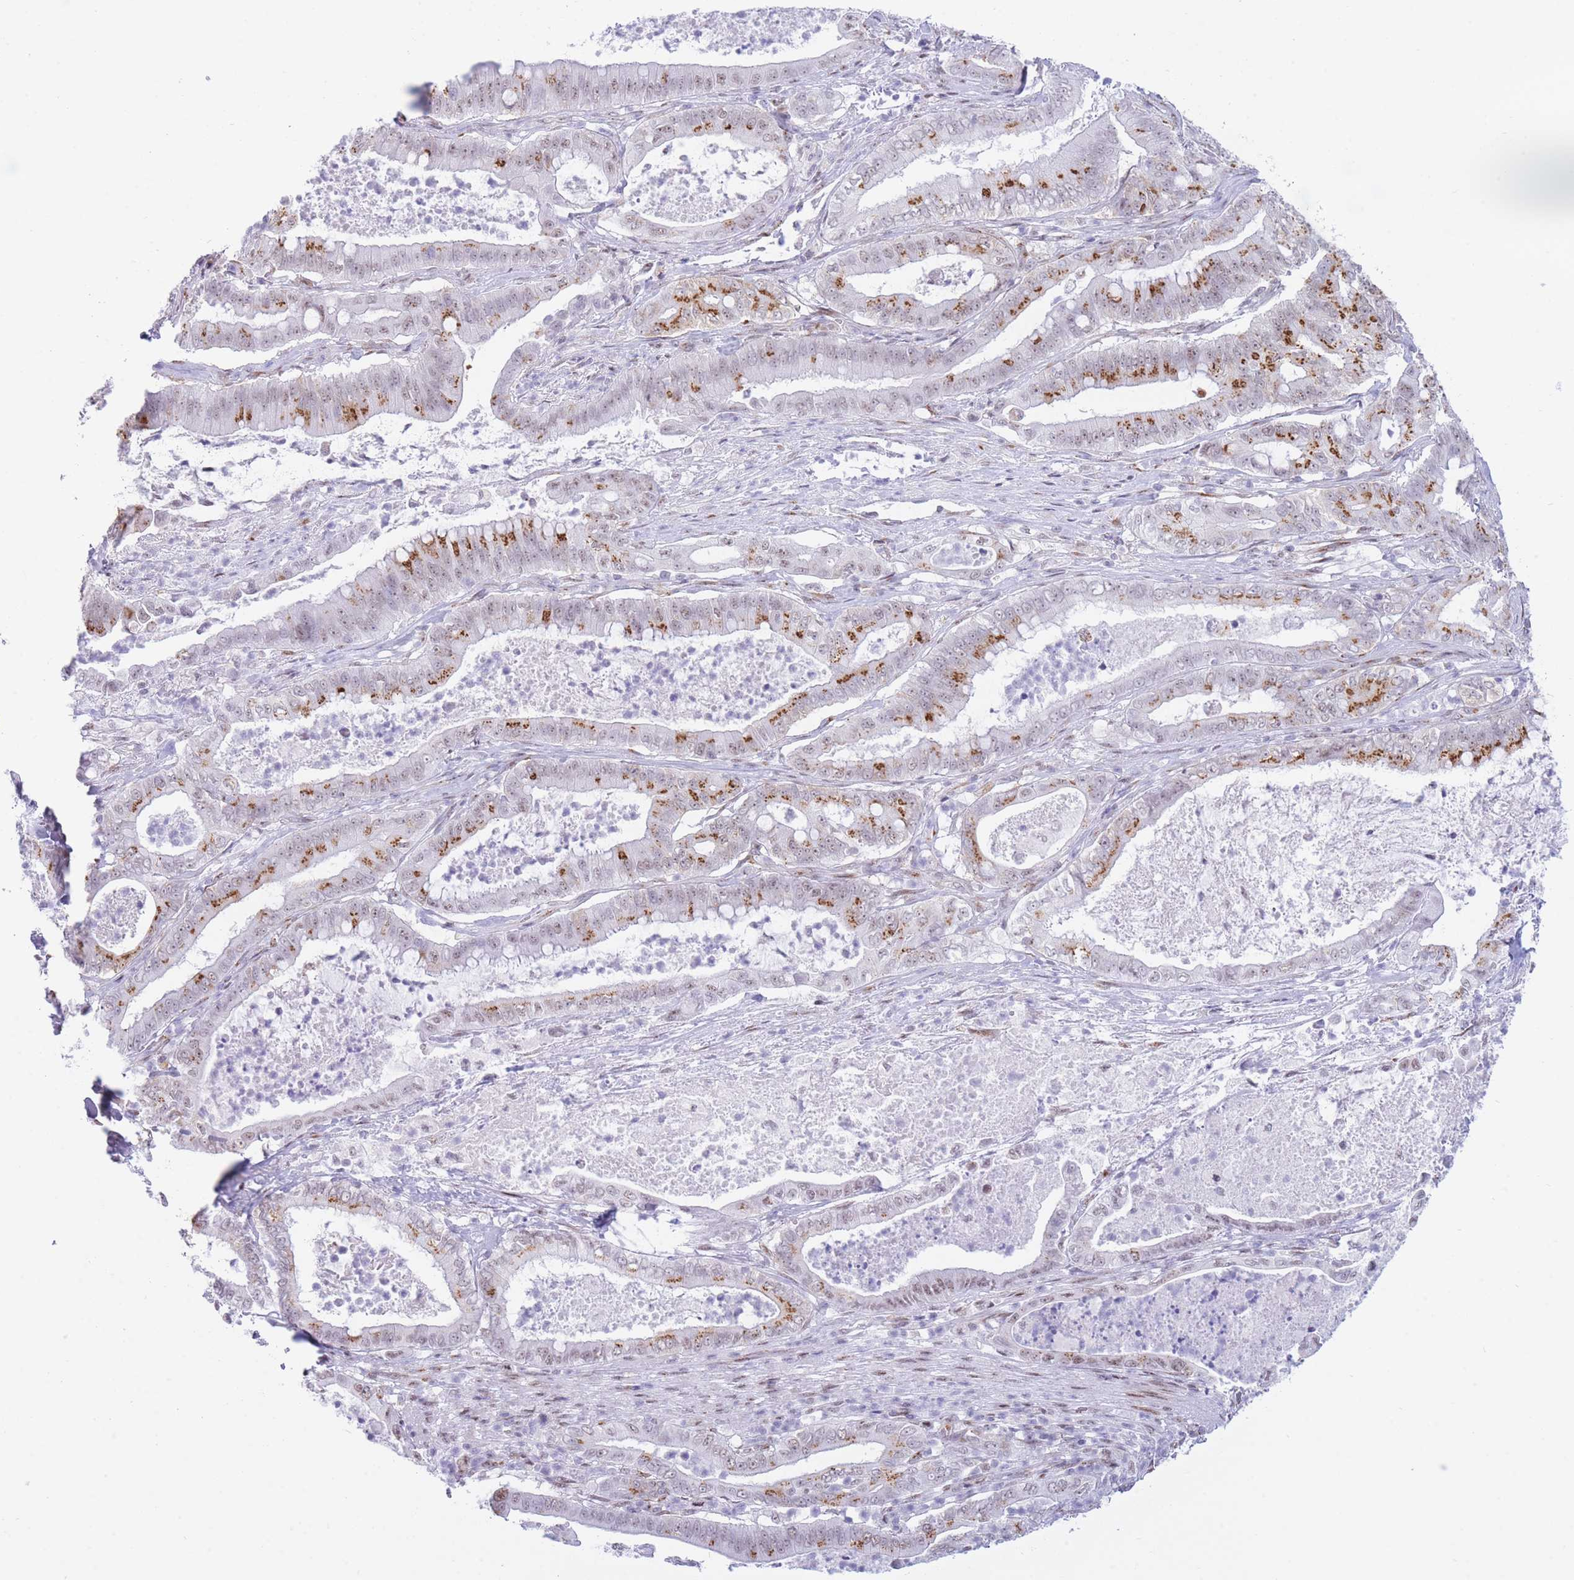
{"staining": {"intensity": "strong", "quantity": "25%-75%", "location": "cytoplasmic/membranous"}, "tissue": "pancreatic cancer", "cell_type": "Tumor cells", "image_type": "cancer", "snomed": [{"axis": "morphology", "description": "Adenocarcinoma, NOS"}, {"axis": "topography", "description": "Pancreas"}], "caption": "Strong cytoplasmic/membranous expression for a protein is appreciated in approximately 25%-75% of tumor cells of adenocarcinoma (pancreatic) using immunohistochemistry.", "gene": "INO80C", "patient": {"sex": "male", "age": 71}}